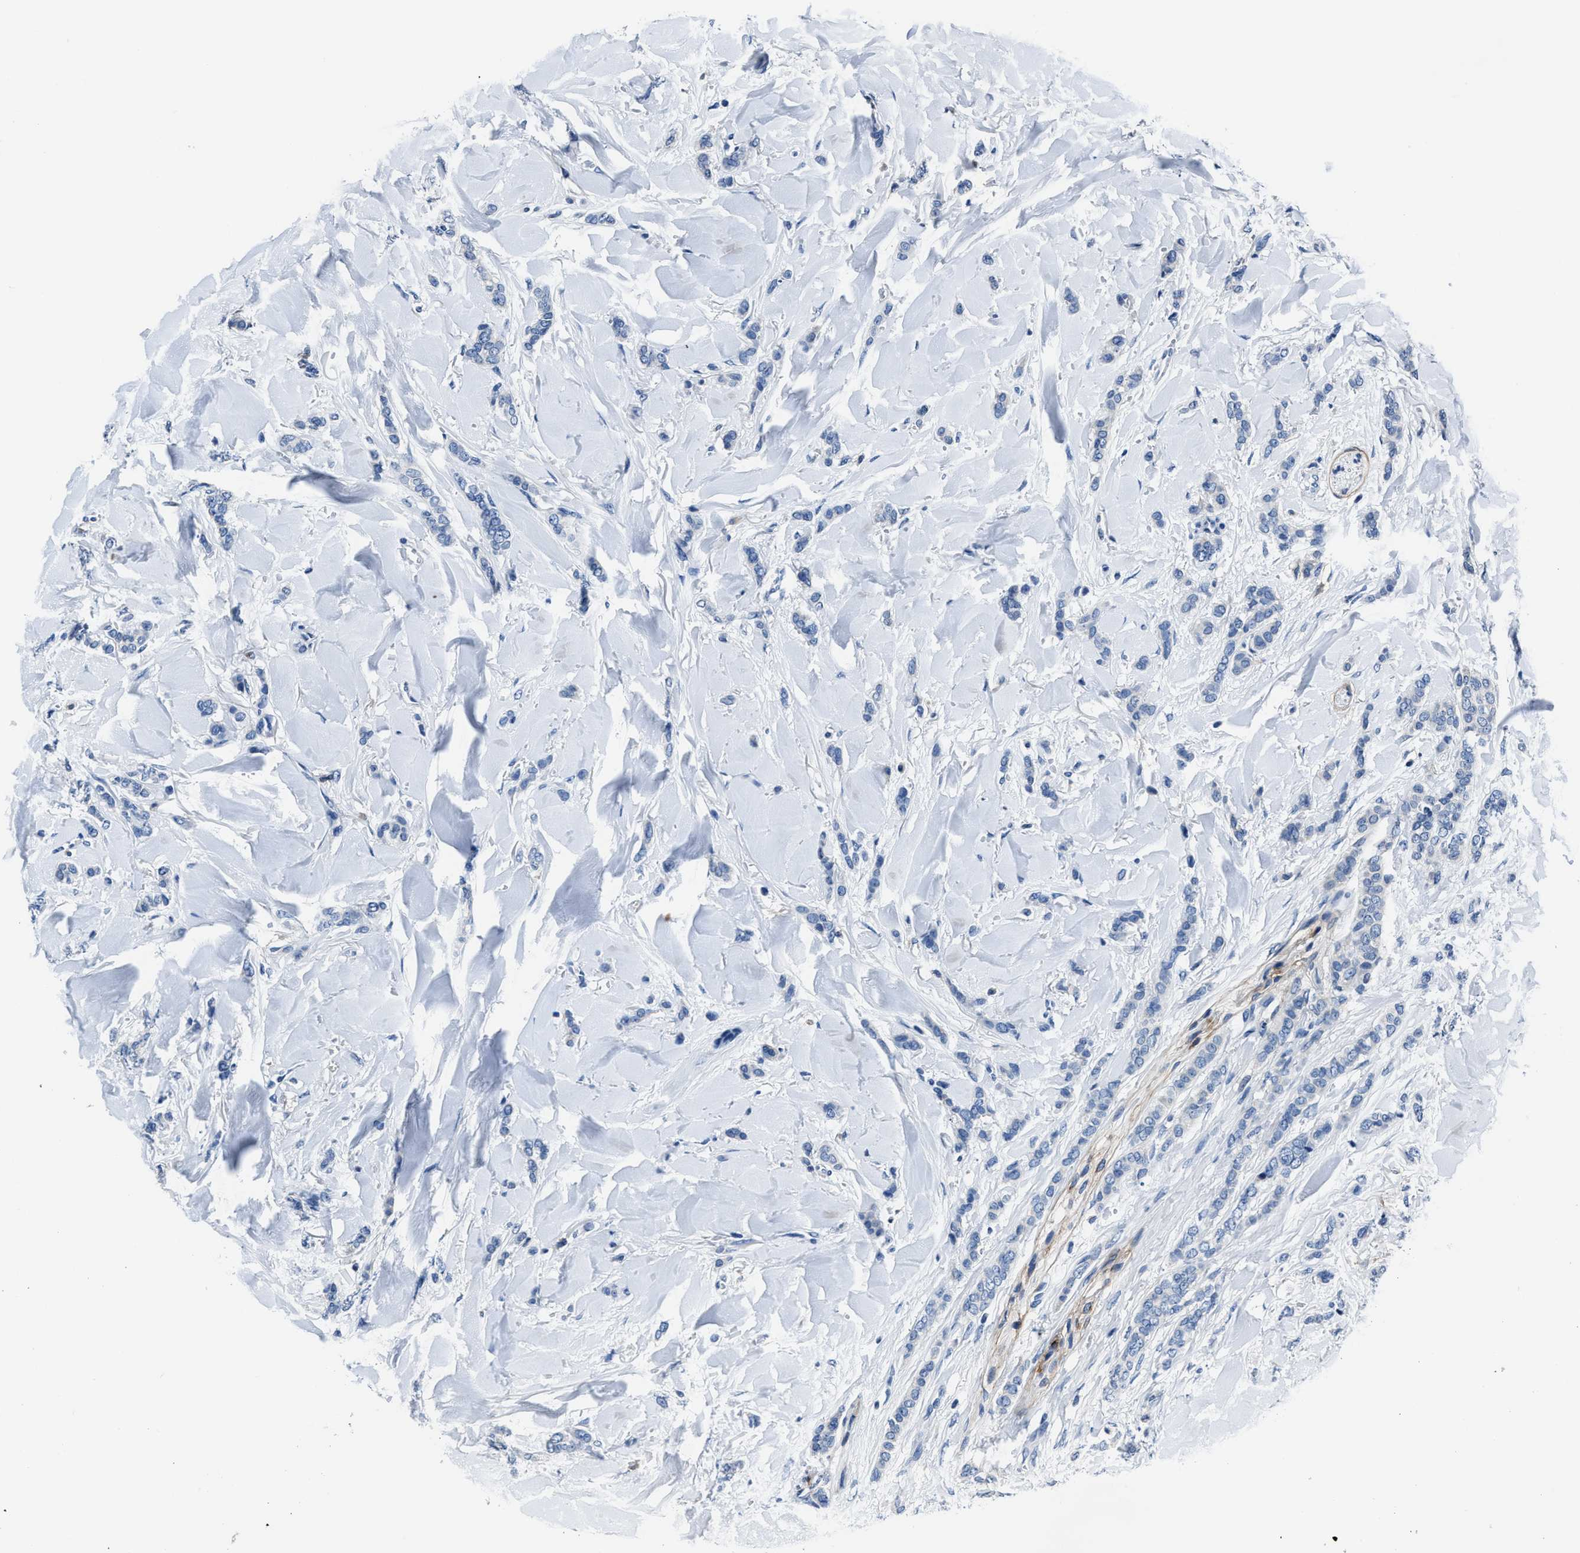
{"staining": {"intensity": "negative", "quantity": "none", "location": "none"}, "tissue": "breast cancer", "cell_type": "Tumor cells", "image_type": "cancer", "snomed": [{"axis": "morphology", "description": "Lobular carcinoma"}, {"axis": "topography", "description": "Skin"}, {"axis": "topography", "description": "Breast"}], "caption": "High power microscopy photomicrograph of an immunohistochemistry (IHC) micrograph of breast cancer, revealing no significant staining in tumor cells. Brightfield microscopy of immunohistochemistry stained with DAB (3,3'-diaminobenzidine) (brown) and hematoxylin (blue), captured at high magnification.", "gene": "FGL2", "patient": {"sex": "female", "age": 46}}